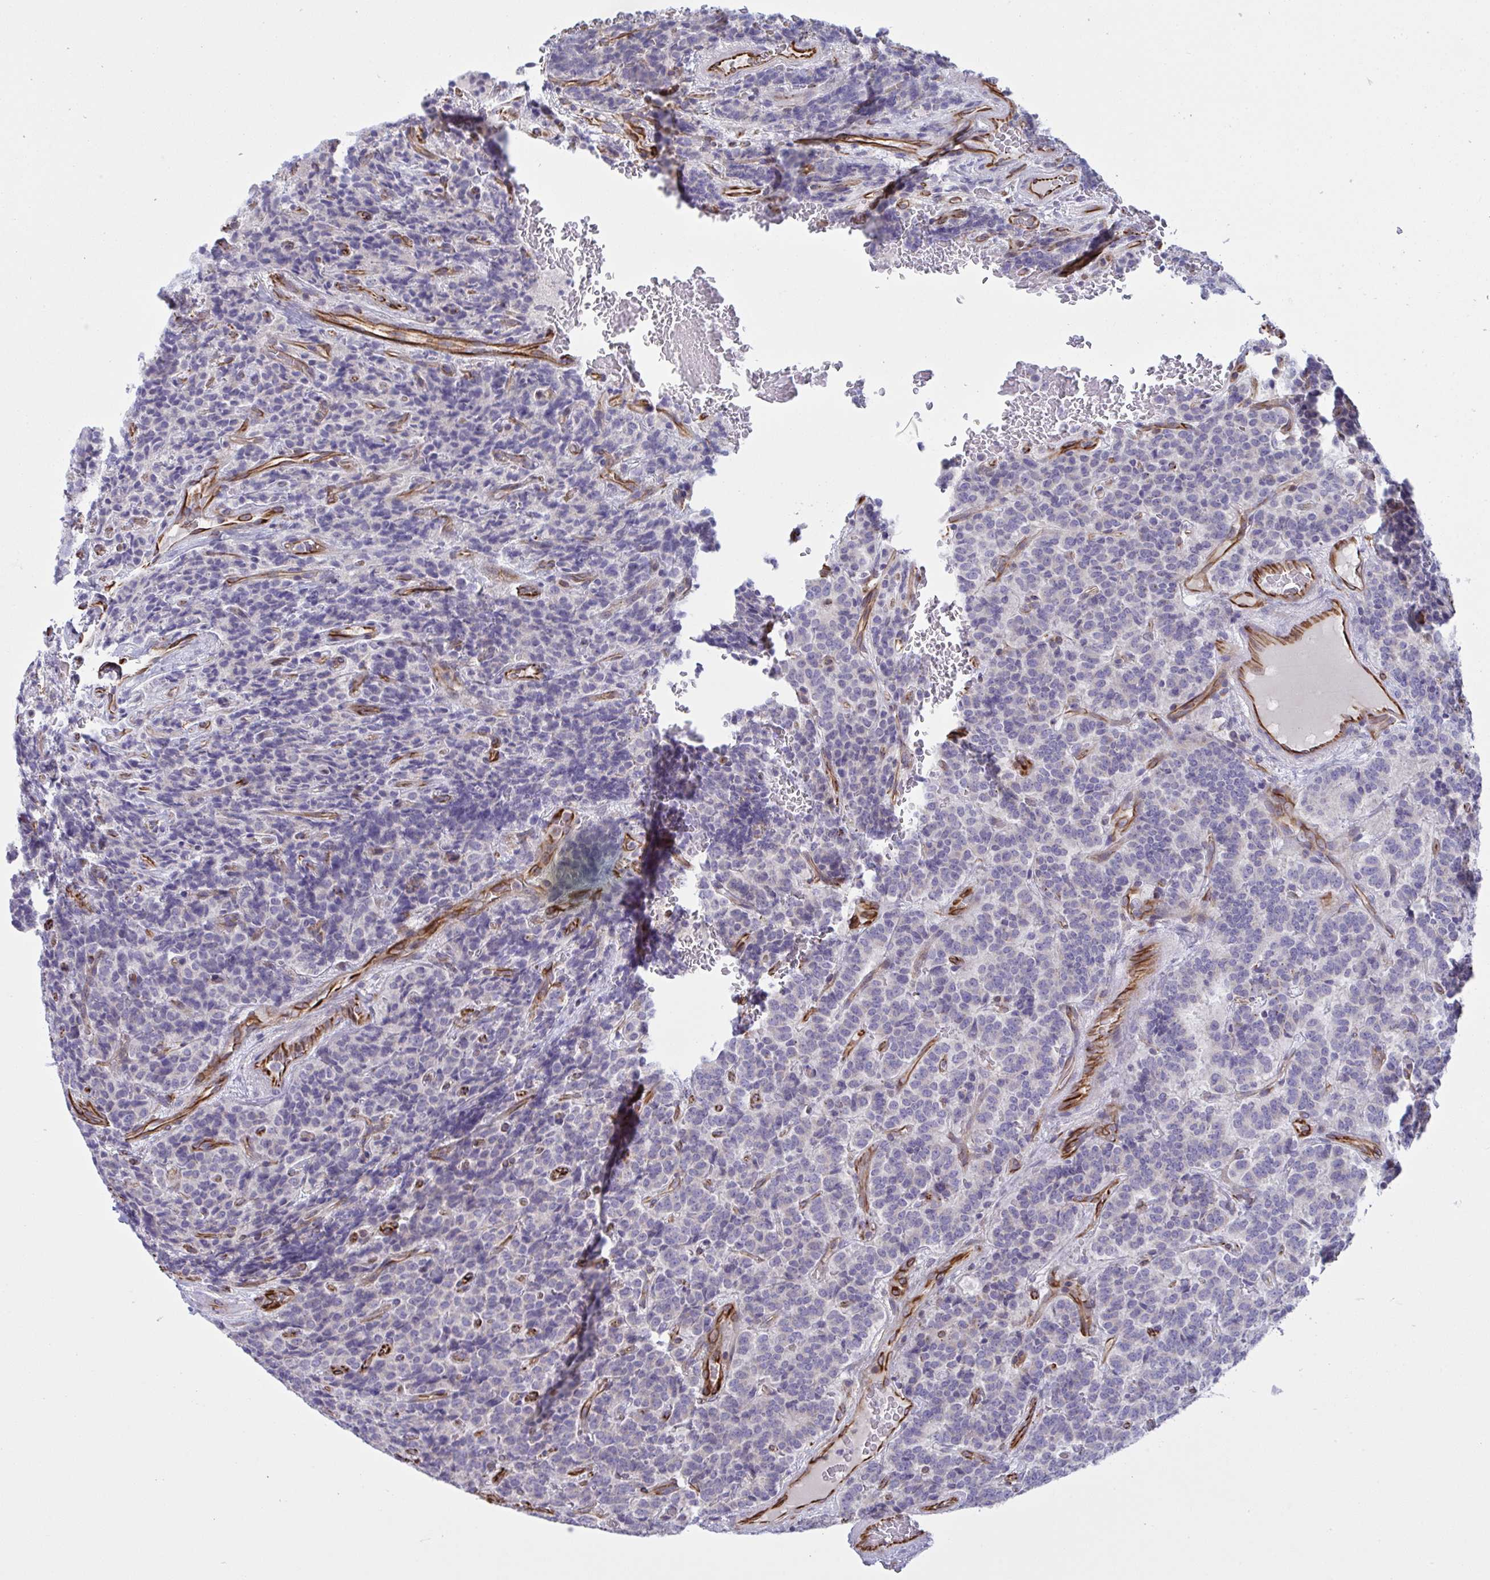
{"staining": {"intensity": "negative", "quantity": "none", "location": "none"}, "tissue": "carcinoid", "cell_type": "Tumor cells", "image_type": "cancer", "snomed": [{"axis": "morphology", "description": "Carcinoid, malignant, NOS"}, {"axis": "topography", "description": "Pancreas"}], "caption": "This is an immunohistochemistry image of carcinoid (malignant). There is no expression in tumor cells.", "gene": "DCBLD1", "patient": {"sex": "male", "age": 36}}